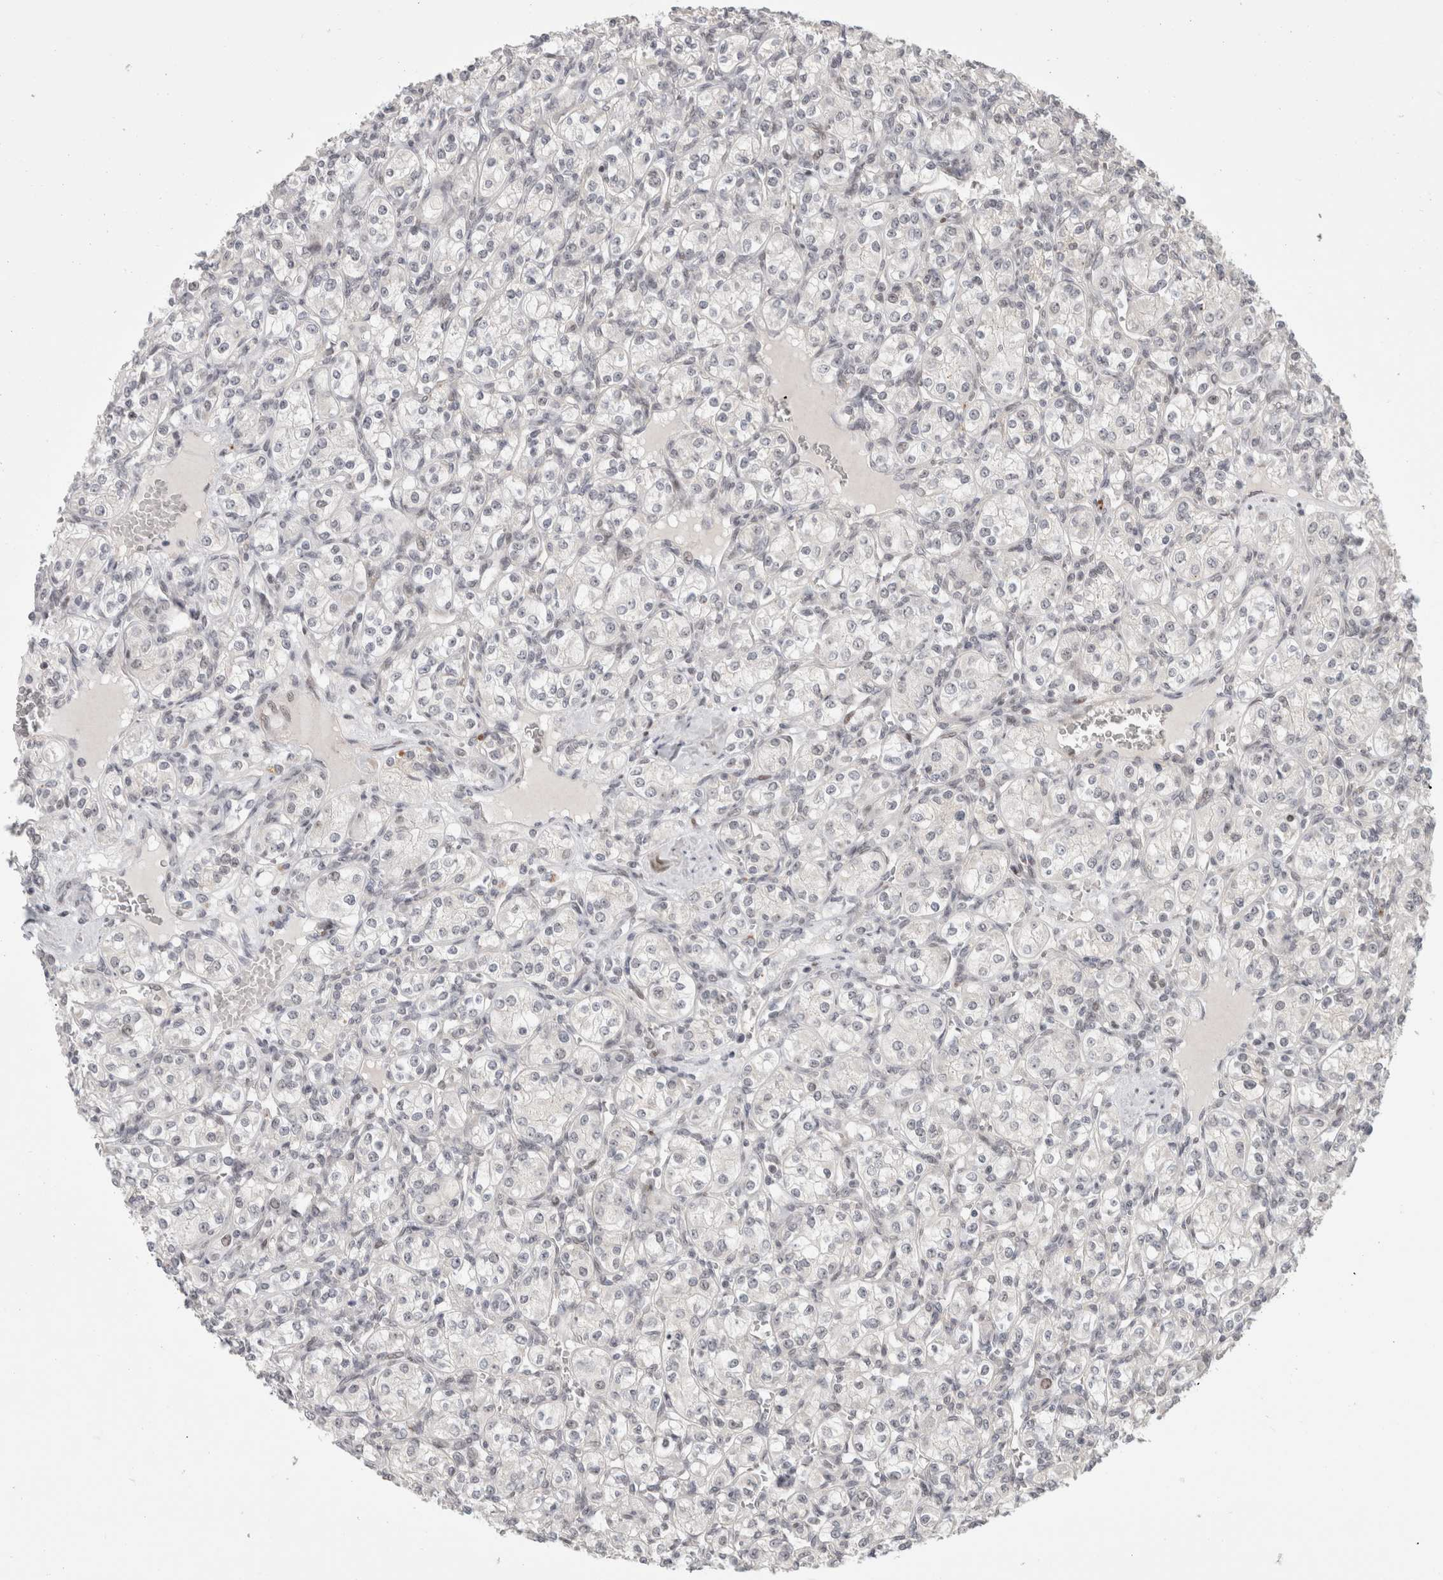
{"staining": {"intensity": "negative", "quantity": "none", "location": "none"}, "tissue": "renal cancer", "cell_type": "Tumor cells", "image_type": "cancer", "snomed": [{"axis": "morphology", "description": "Adenocarcinoma, NOS"}, {"axis": "topography", "description": "Kidney"}], "caption": "Human adenocarcinoma (renal) stained for a protein using IHC shows no expression in tumor cells.", "gene": "SENP6", "patient": {"sex": "male", "age": 77}}